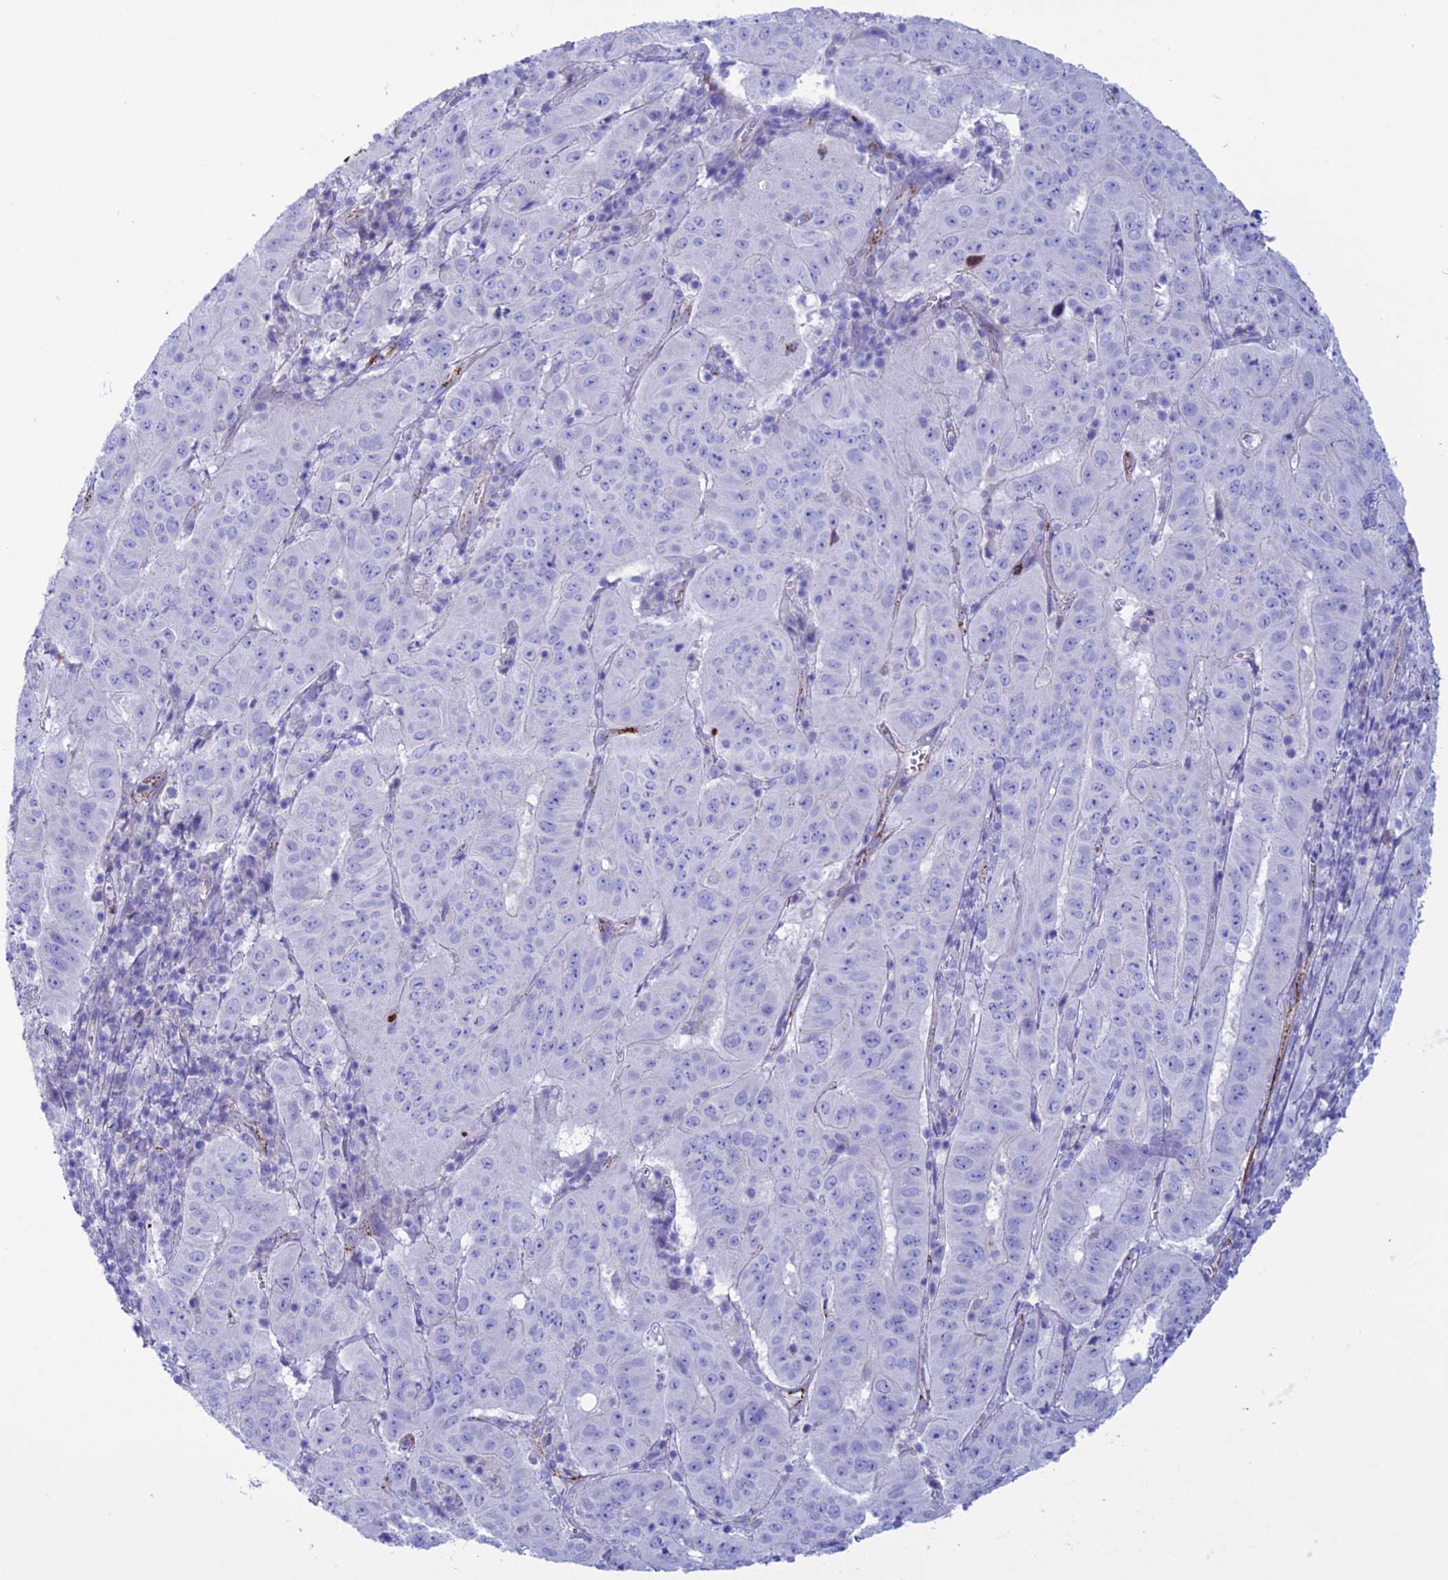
{"staining": {"intensity": "negative", "quantity": "none", "location": "none"}, "tissue": "pancreatic cancer", "cell_type": "Tumor cells", "image_type": "cancer", "snomed": [{"axis": "morphology", "description": "Adenocarcinoma, NOS"}, {"axis": "topography", "description": "Pancreas"}], "caption": "This is an immunohistochemistry (IHC) image of pancreatic cancer (adenocarcinoma). There is no staining in tumor cells.", "gene": "CDC42EP5", "patient": {"sex": "male", "age": 63}}